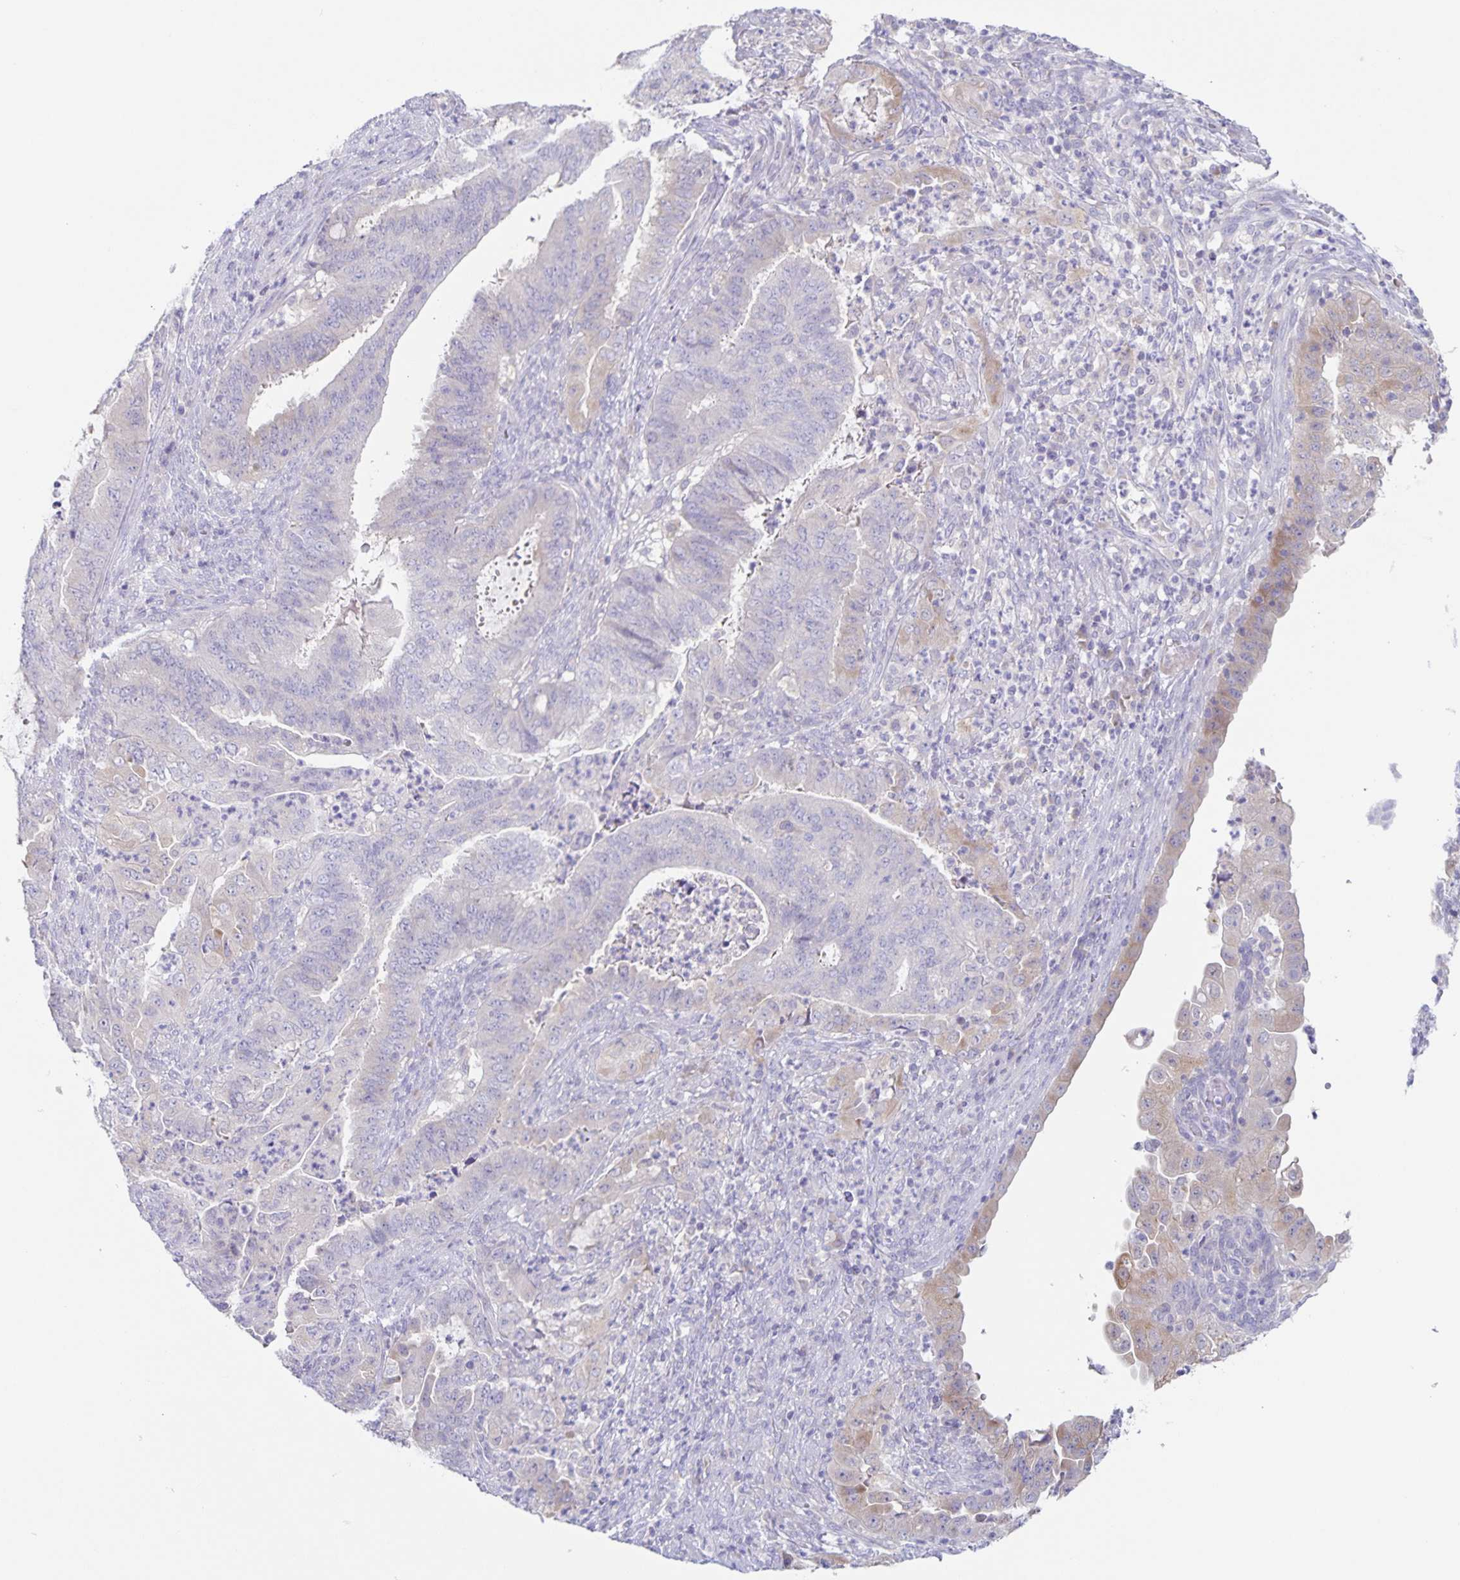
{"staining": {"intensity": "negative", "quantity": "none", "location": "none"}, "tissue": "endometrial cancer", "cell_type": "Tumor cells", "image_type": "cancer", "snomed": [{"axis": "morphology", "description": "Adenocarcinoma, NOS"}, {"axis": "topography", "description": "Endometrium"}], "caption": "High magnification brightfield microscopy of endometrial cancer (adenocarcinoma) stained with DAB (brown) and counterstained with hematoxylin (blue): tumor cells show no significant expression. (DAB (3,3'-diaminobenzidine) immunohistochemistry (IHC), high magnification).", "gene": "RPL36A", "patient": {"sex": "female", "age": 51}}